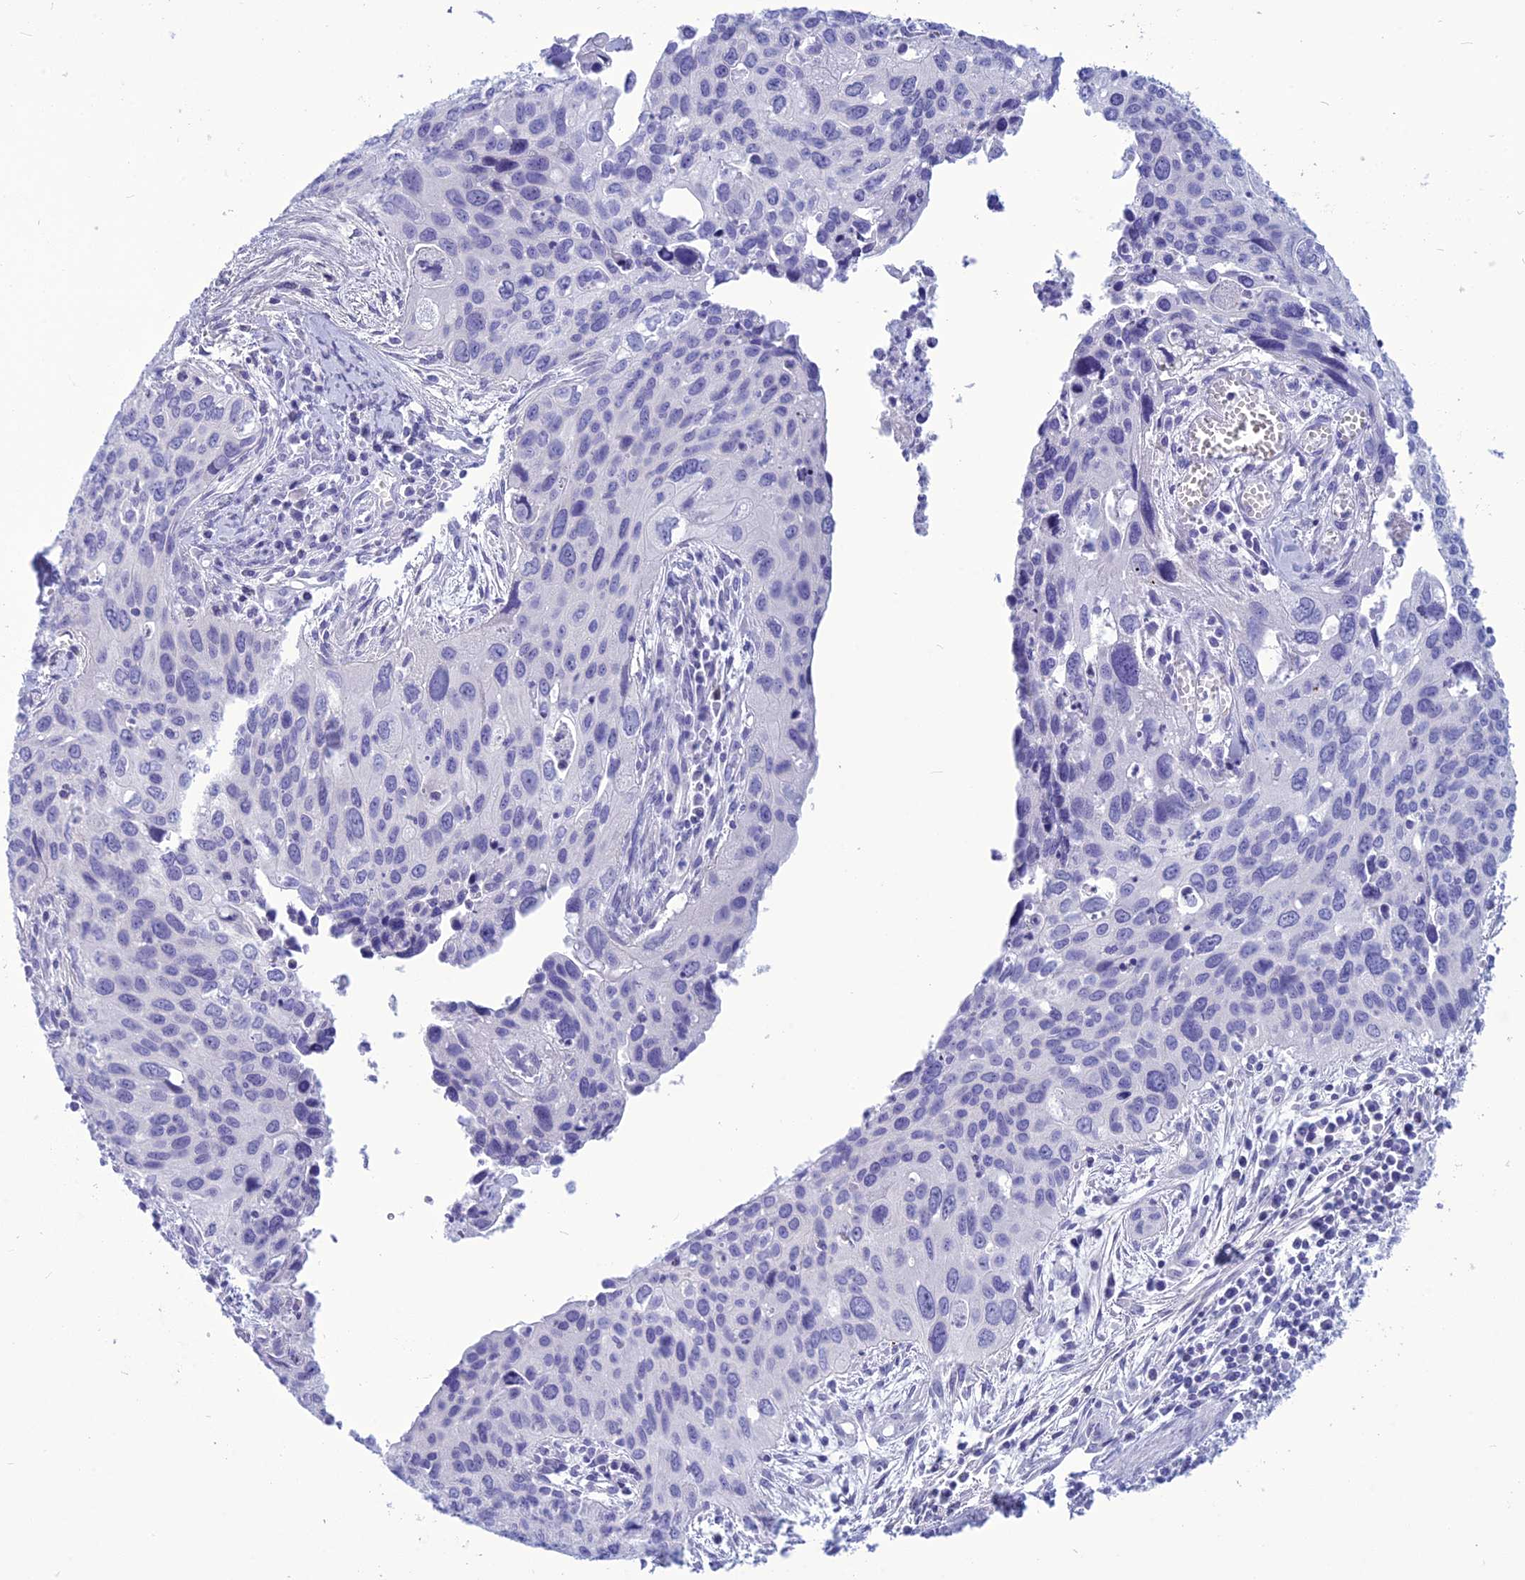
{"staining": {"intensity": "negative", "quantity": "none", "location": "none"}, "tissue": "cervical cancer", "cell_type": "Tumor cells", "image_type": "cancer", "snomed": [{"axis": "morphology", "description": "Squamous cell carcinoma, NOS"}, {"axis": "topography", "description": "Cervix"}], "caption": "High power microscopy photomicrograph of an immunohistochemistry image of cervical cancer (squamous cell carcinoma), revealing no significant staining in tumor cells.", "gene": "BBS2", "patient": {"sex": "female", "age": 55}}